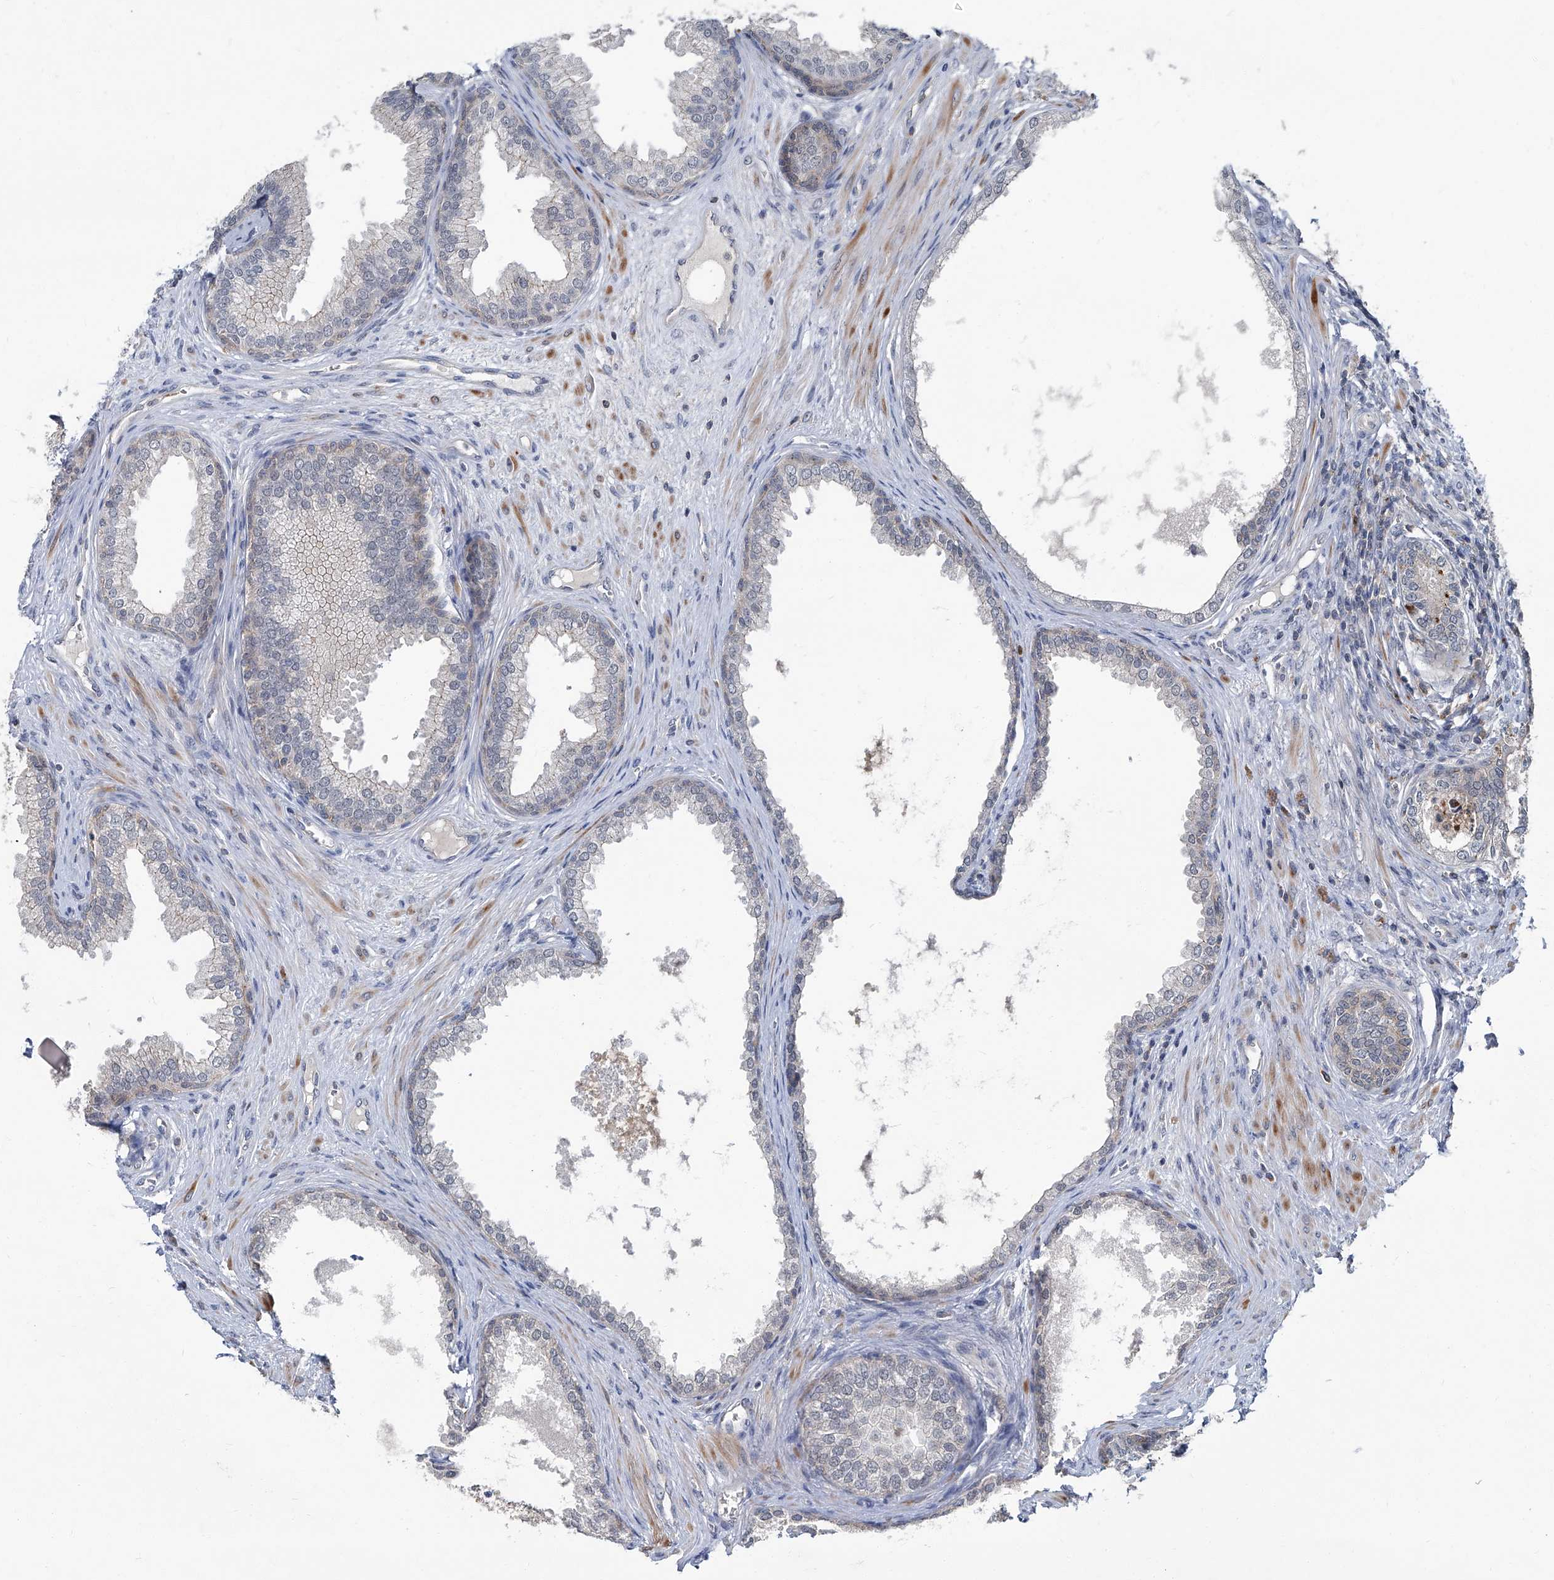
{"staining": {"intensity": "negative", "quantity": "none", "location": "none"}, "tissue": "prostate", "cell_type": "Glandular cells", "image_type": "normal", "snomed": [{"axis": "morphology", "description": "Normal tissue, NOS"}, {"axis": "topography", "description": "Prostate"}], "caption": "DAB immunohistochemical staining of normal human prostate displays no significant expression in glandular cells.", "gene": "AKNAD1", "patient": {"sex": "male", "age": 76}}